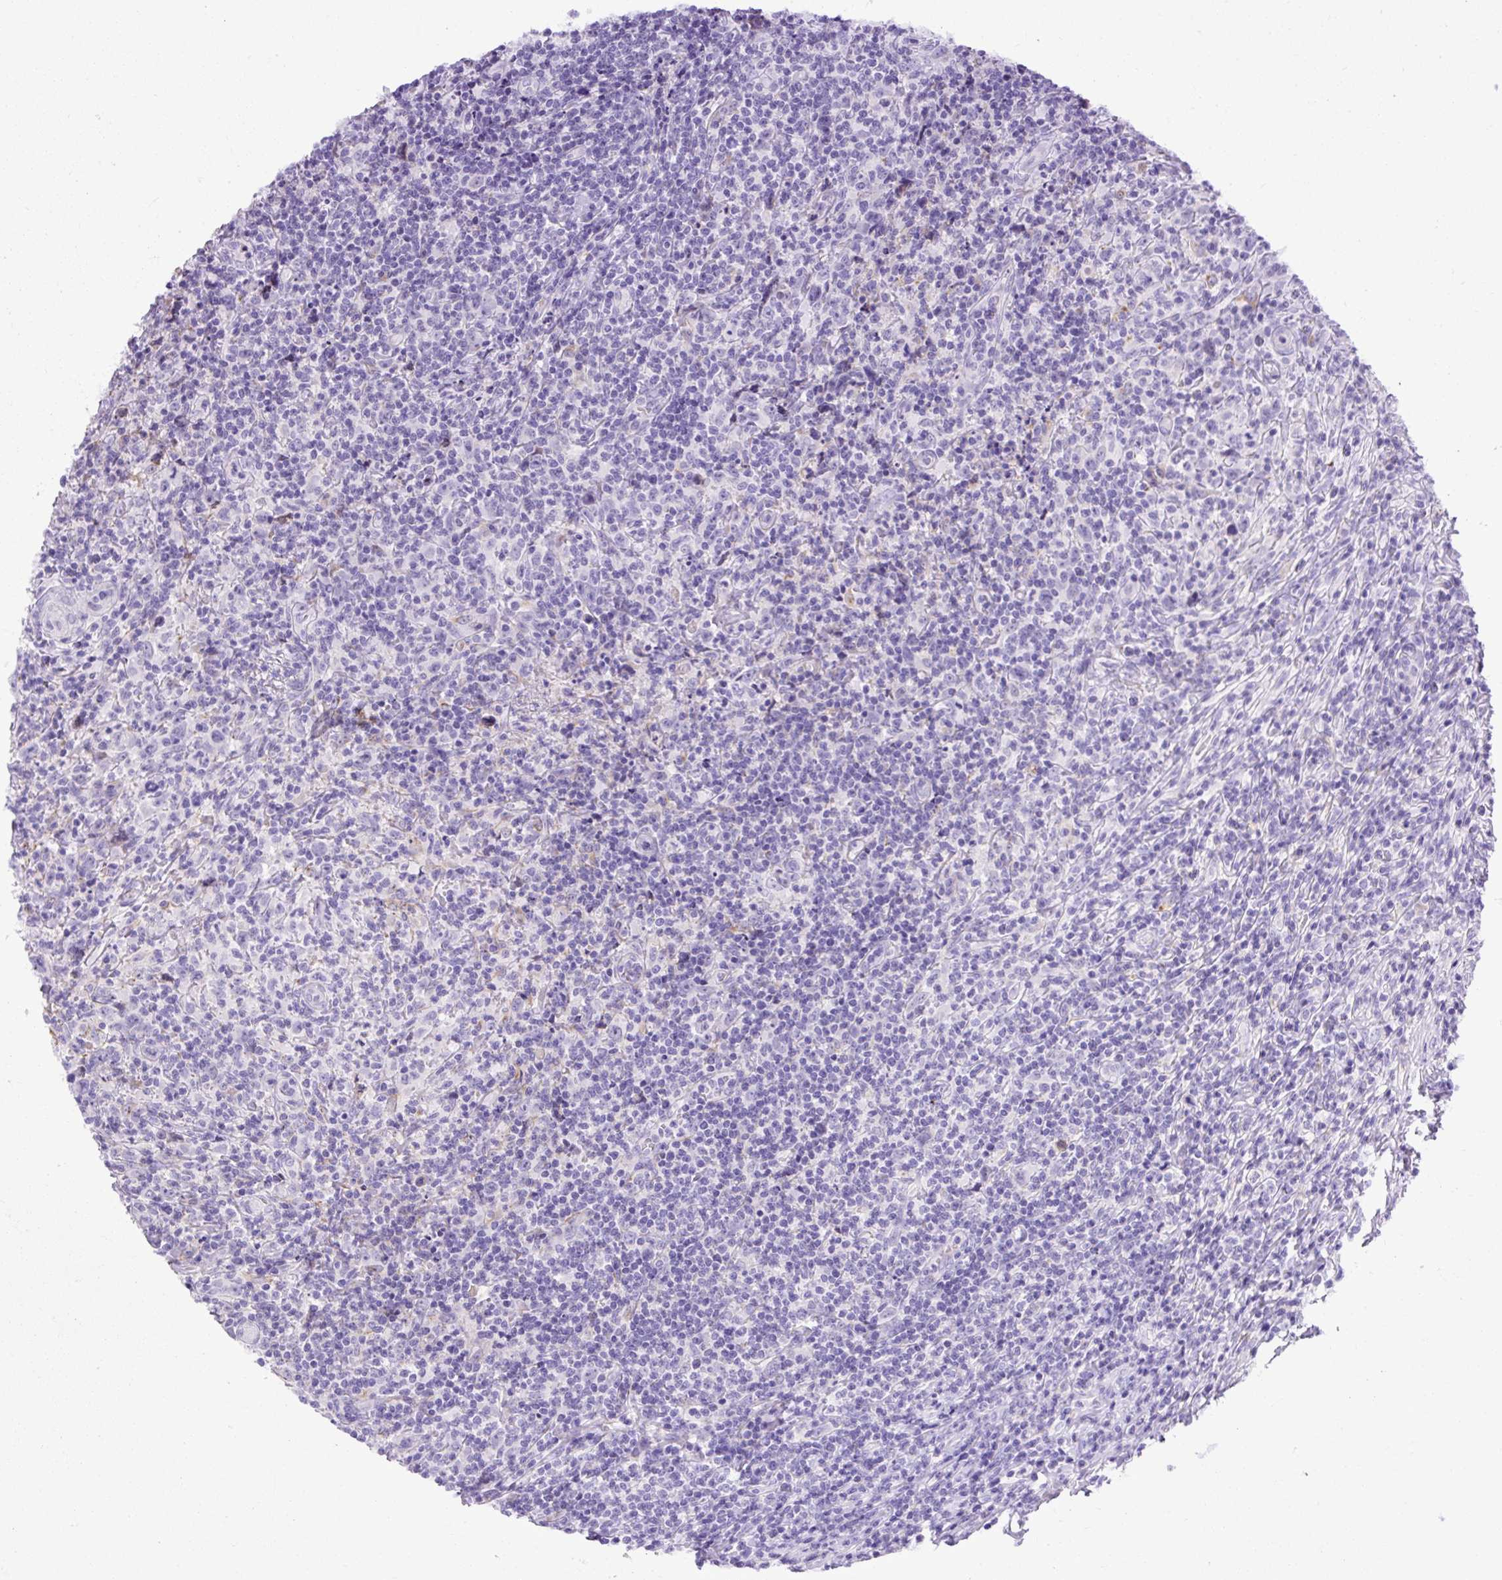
{"staining": {"intensity": "negative", "quantity": "none", "location": "none"}, "tissue": "lymphoma", "cell_type": "Tumor cells", "image_type": "cancer", "snomed": [{"axis": "morphology", "description": "Hodgkin's disease, NOS"}, {"axis": "topography", "description": "Lymph node"}], "caption": "Immunohistochemical staining of human lymphoma shows no significant staining in tumor cells.", "gene": "SPTBN5", "patient": {"sex": "female", "age": 18}}